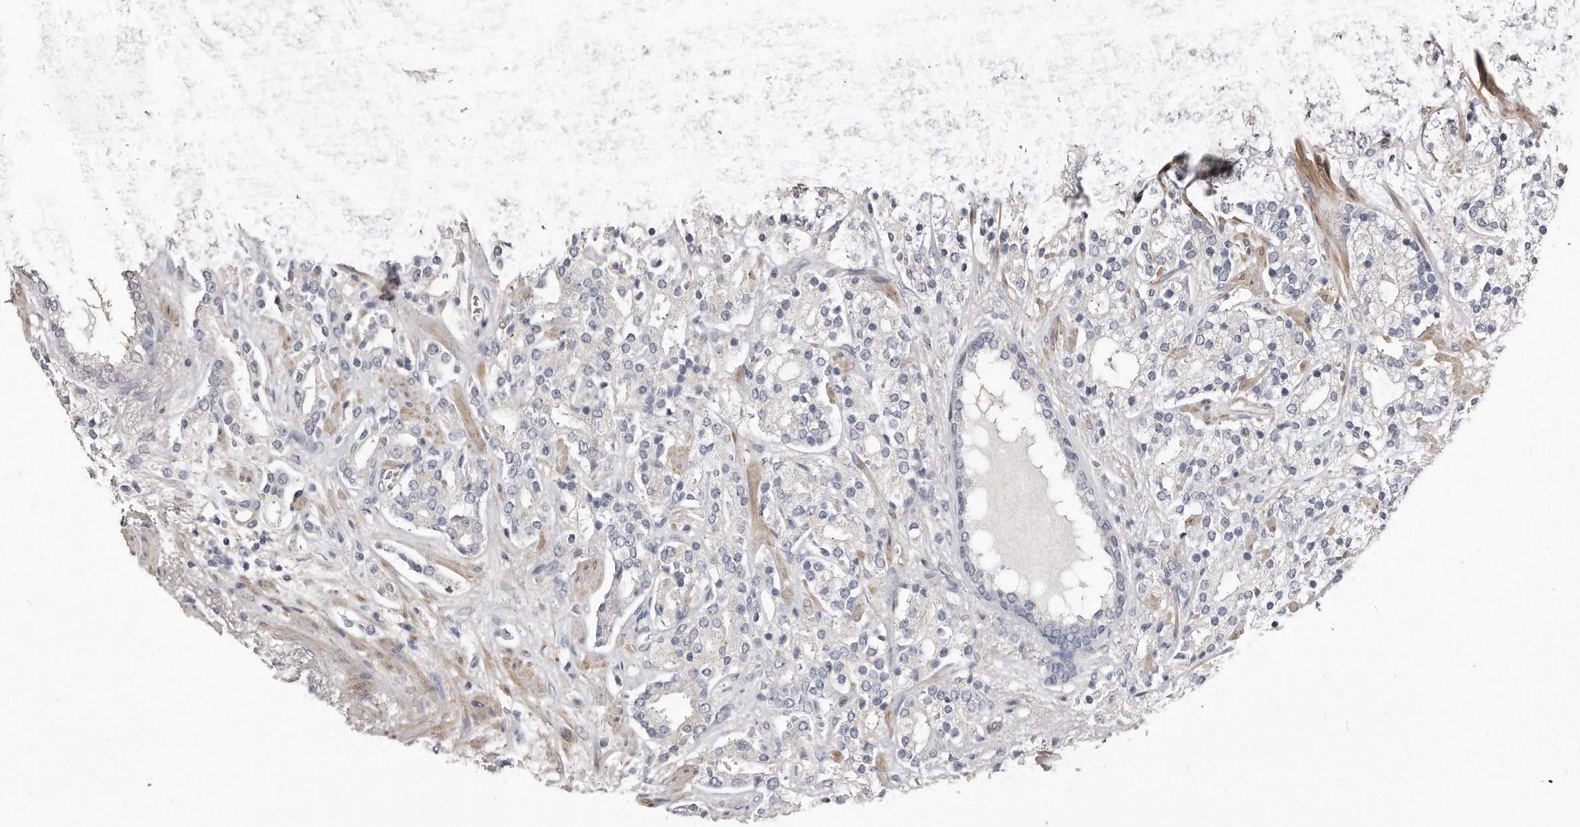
{"staining": {"intensity": "negative", "quantity": "none", "location": "none"}, "tissue": "prostate cancer", "cell_type": "Tumor cells", "image_type": "cancer", "snomed": [{"axis": "morphology", "description": "Adenocarcinoma, High grade"}, {"axis": "topography", "description": "Prostate"}], "caption": "The photomicrograph demonstrates no staining of tumor cells in adenocarcinoma (high-grade) (prostate).", "gene": "LMOD1", "patient": {"sex": "male", "age": 71}}